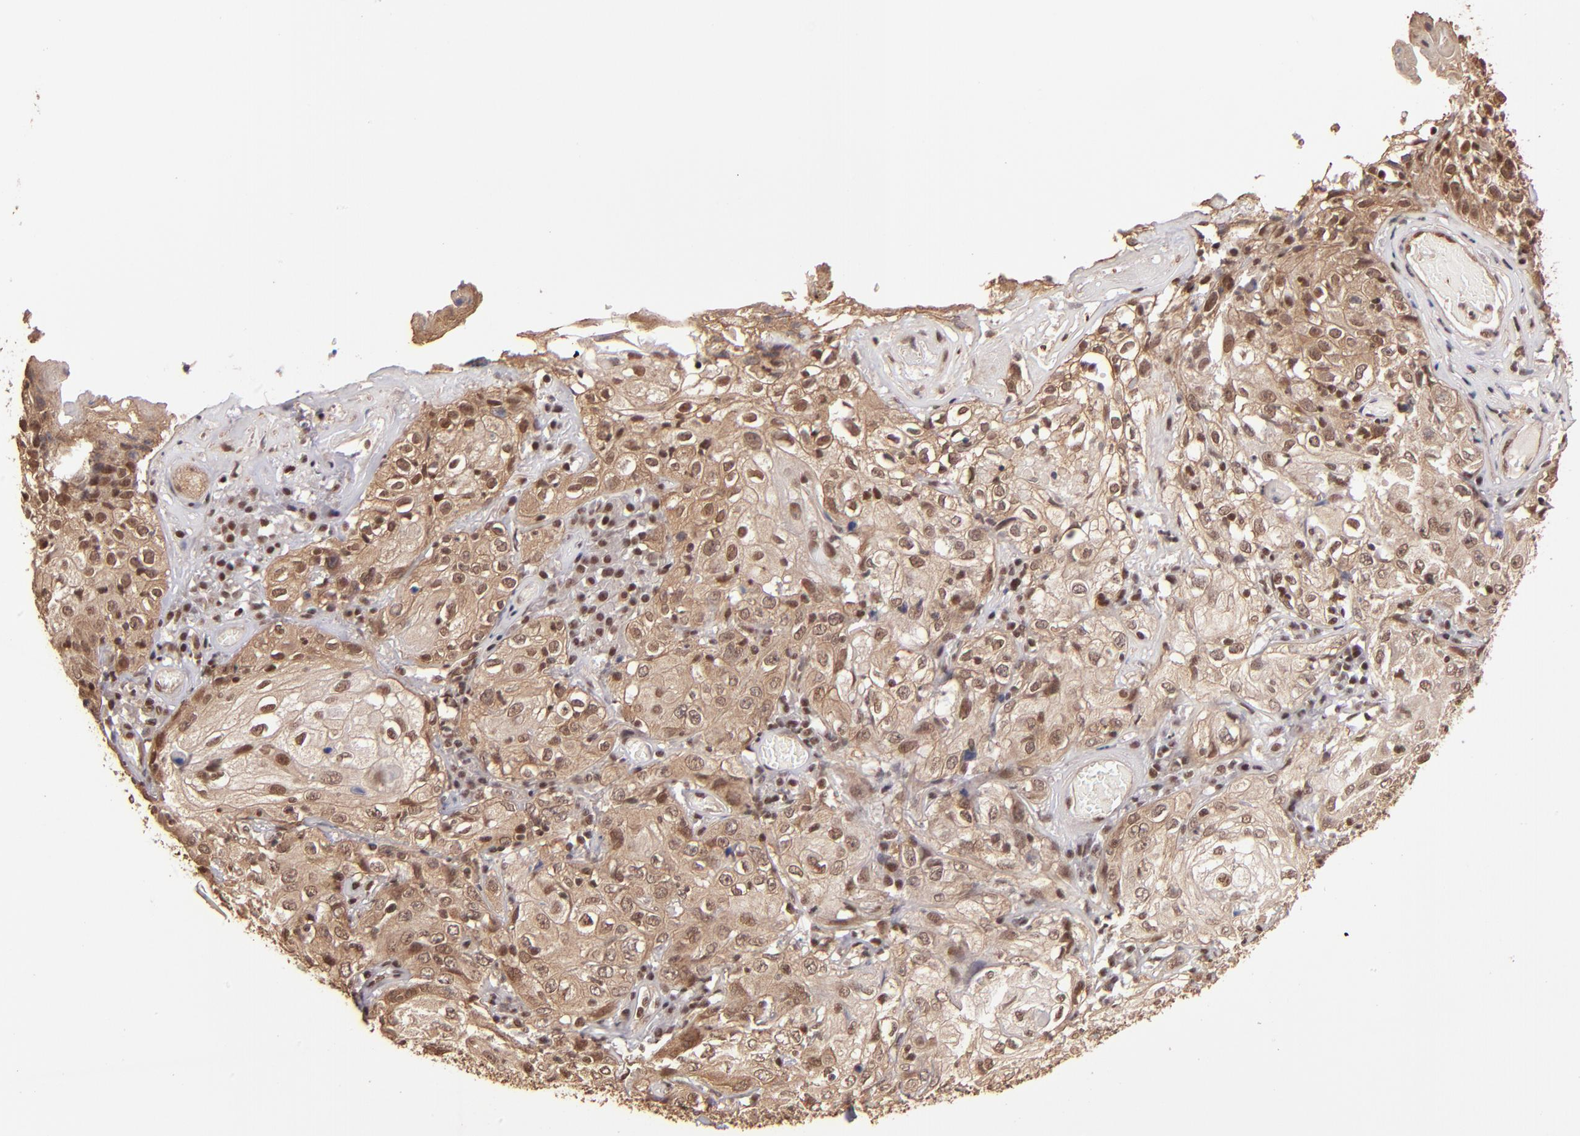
{"staining": {"intensity": "moderate", "quantity": ">75%", "location": "nuclear"}, "tissue": "skin cancer", "cell_type": "Tumor cells", "image_type": "cancer", "snomed": [{"axis": "morphology", "description": "Squamous cell carcinoma, NOS"}, {"axis": "topography", "description": "Skin"}], "caption": "There is medium levels of moderate nuclear positivity in tumor cells of skin squamous cell carcinoma, as demonstrated by immunohistochemical staining (brown color).", "gene": "TERF2", "patient": {"sex": "male", "age": 65}}